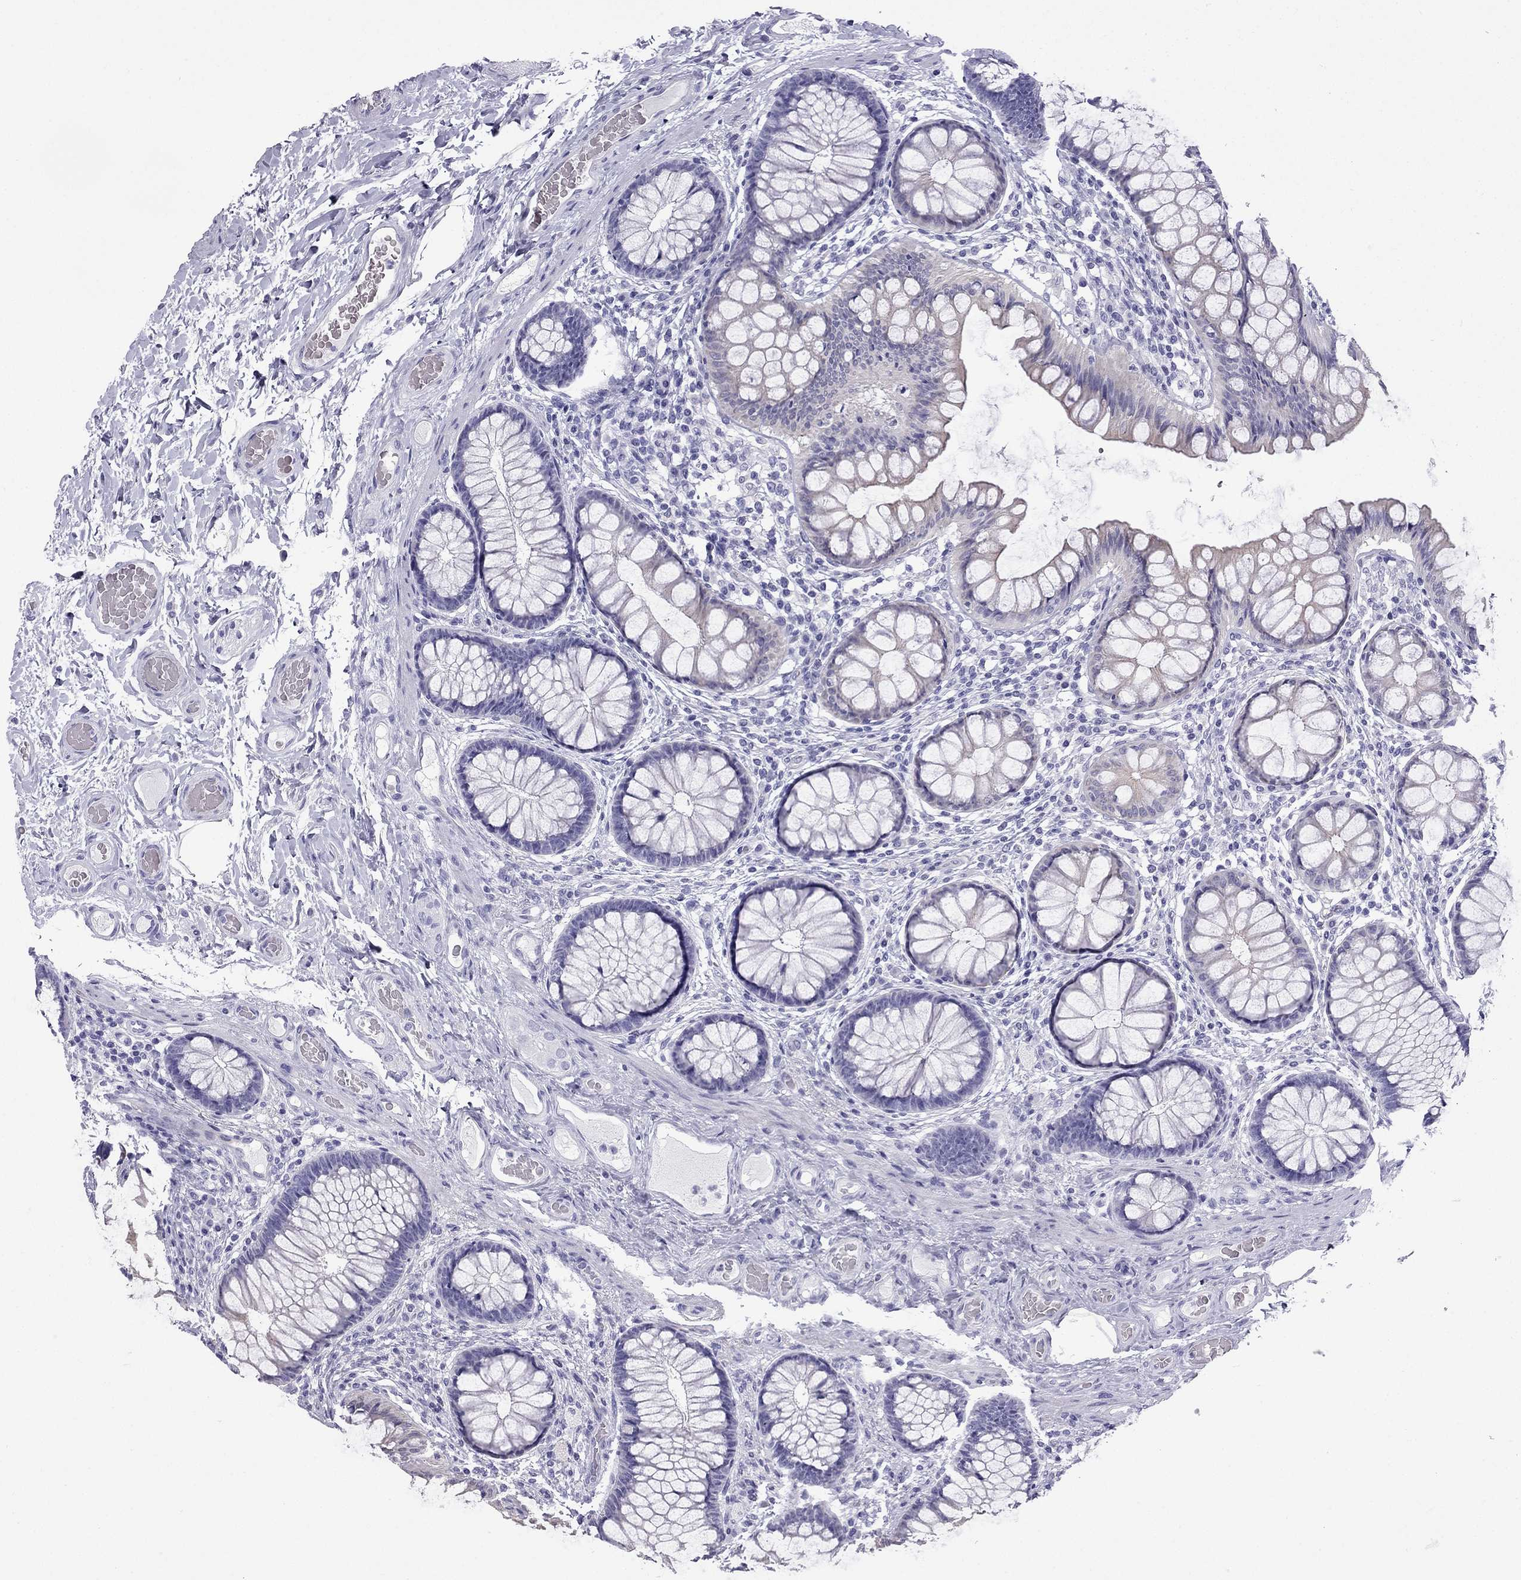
{"staining": {"intensity": "negative", "quantity": "none", "location": "none"}, "tissue": "colon", "cell_type": "Endothelial cells", "image_type": "normal", "snomed": [{"axis": "morphology", "description": "Normal tissue, NOS"}, {"axis": "topography", "description": "Colon"}], "caption": "Endothelial cells are negative for protein expression in unremarkable human colon.", "gene": "GJA8", "patient": {"sex": "female", "age": 65}}